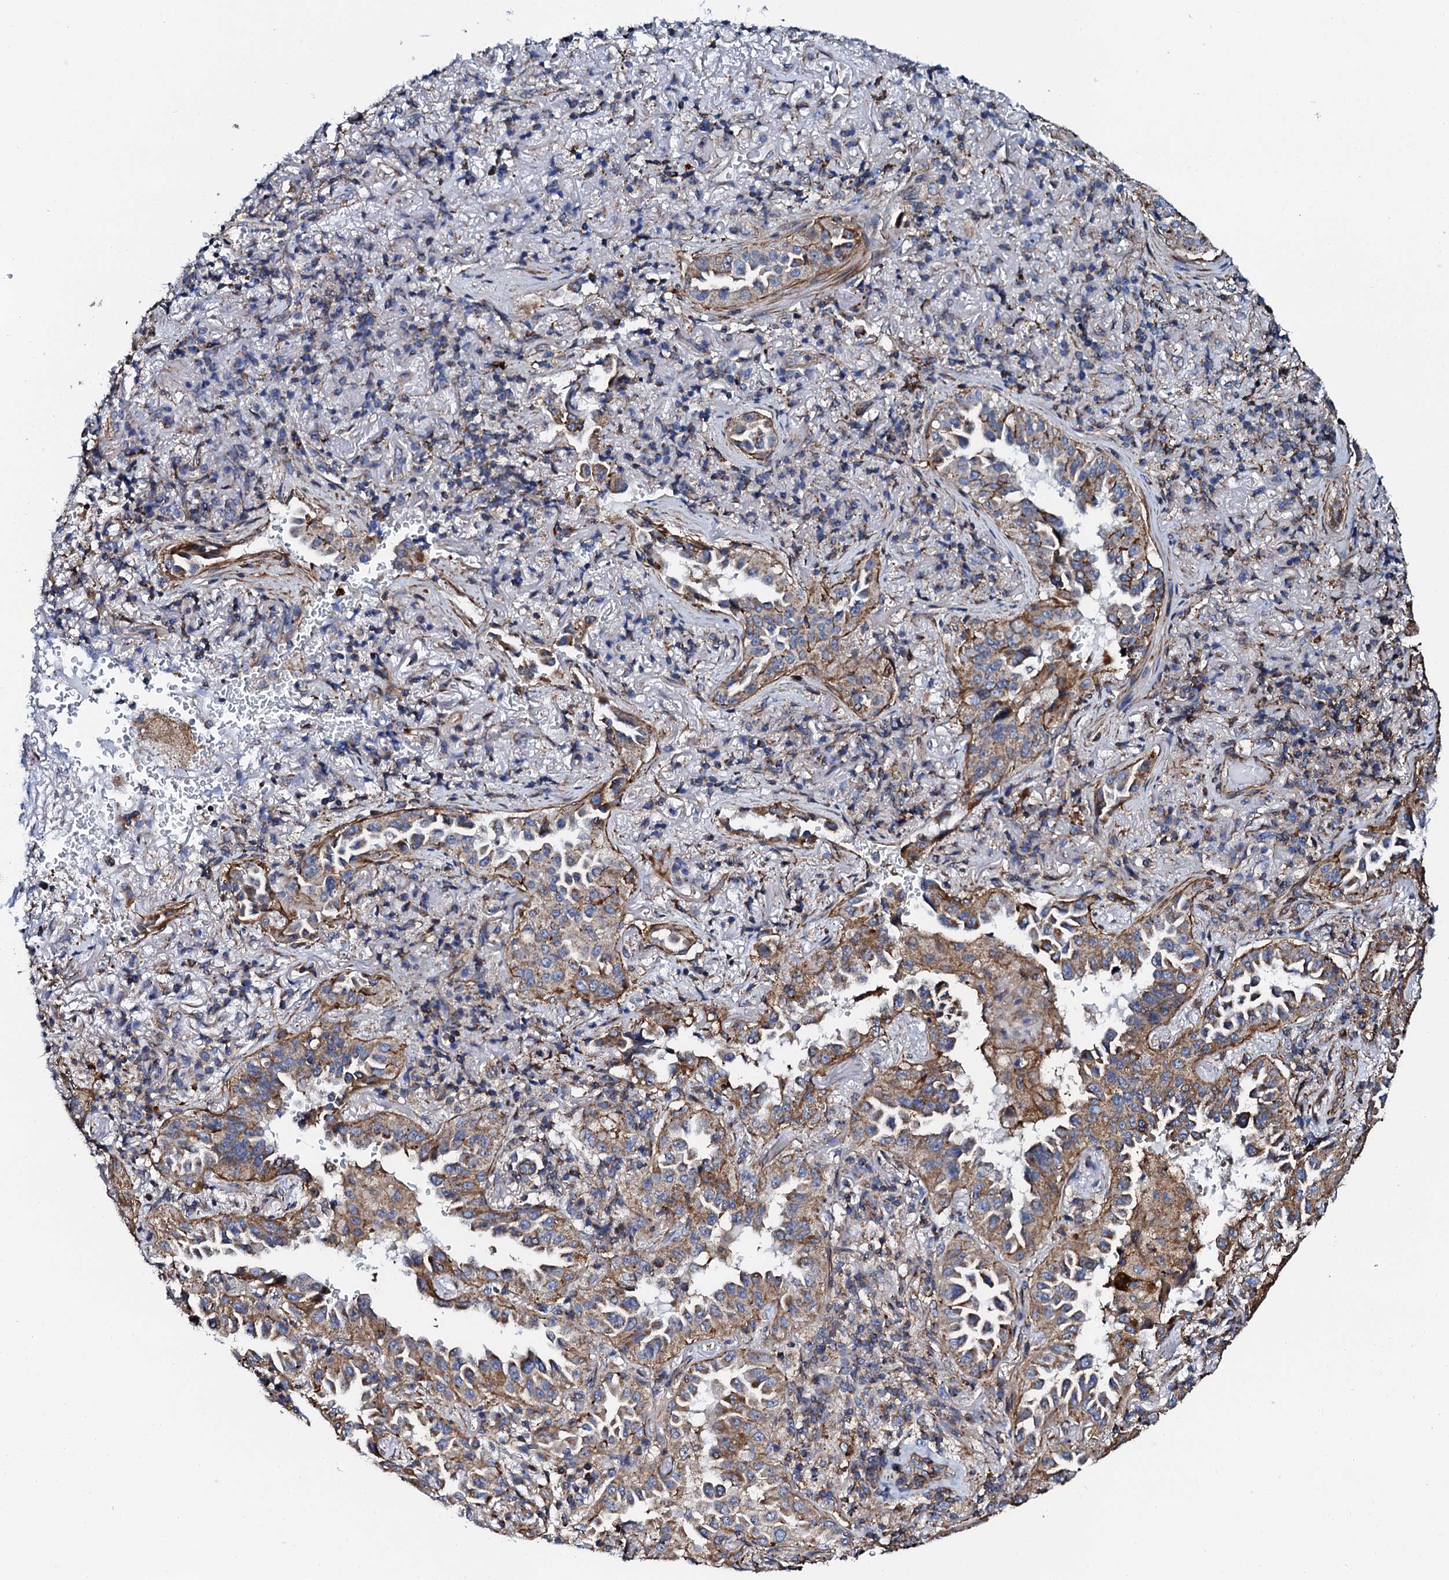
{"staining": {"intensity": "moderate", "quantity": "25%-75%", "location": "cytoplasmic/membranous"}, "tissue": "lung cancer", "cell_type": "Tumor cells", "image_type": "cancer", "snomed": [{"axis": "morphology", "description": "Adenocarcinoma, NOS"}, {"axis": "topography", "description": "Lung"}], "caption": "This histopathology image displays lung cancer stained with IHC to label a protein in brown. The cytoplasmic/membranous of tumor cells show moderate positivity for the protein. Nuclei are counter-stained blue.", "gene": "INTS10", "patient": {"sex": "female", "age": 69}}